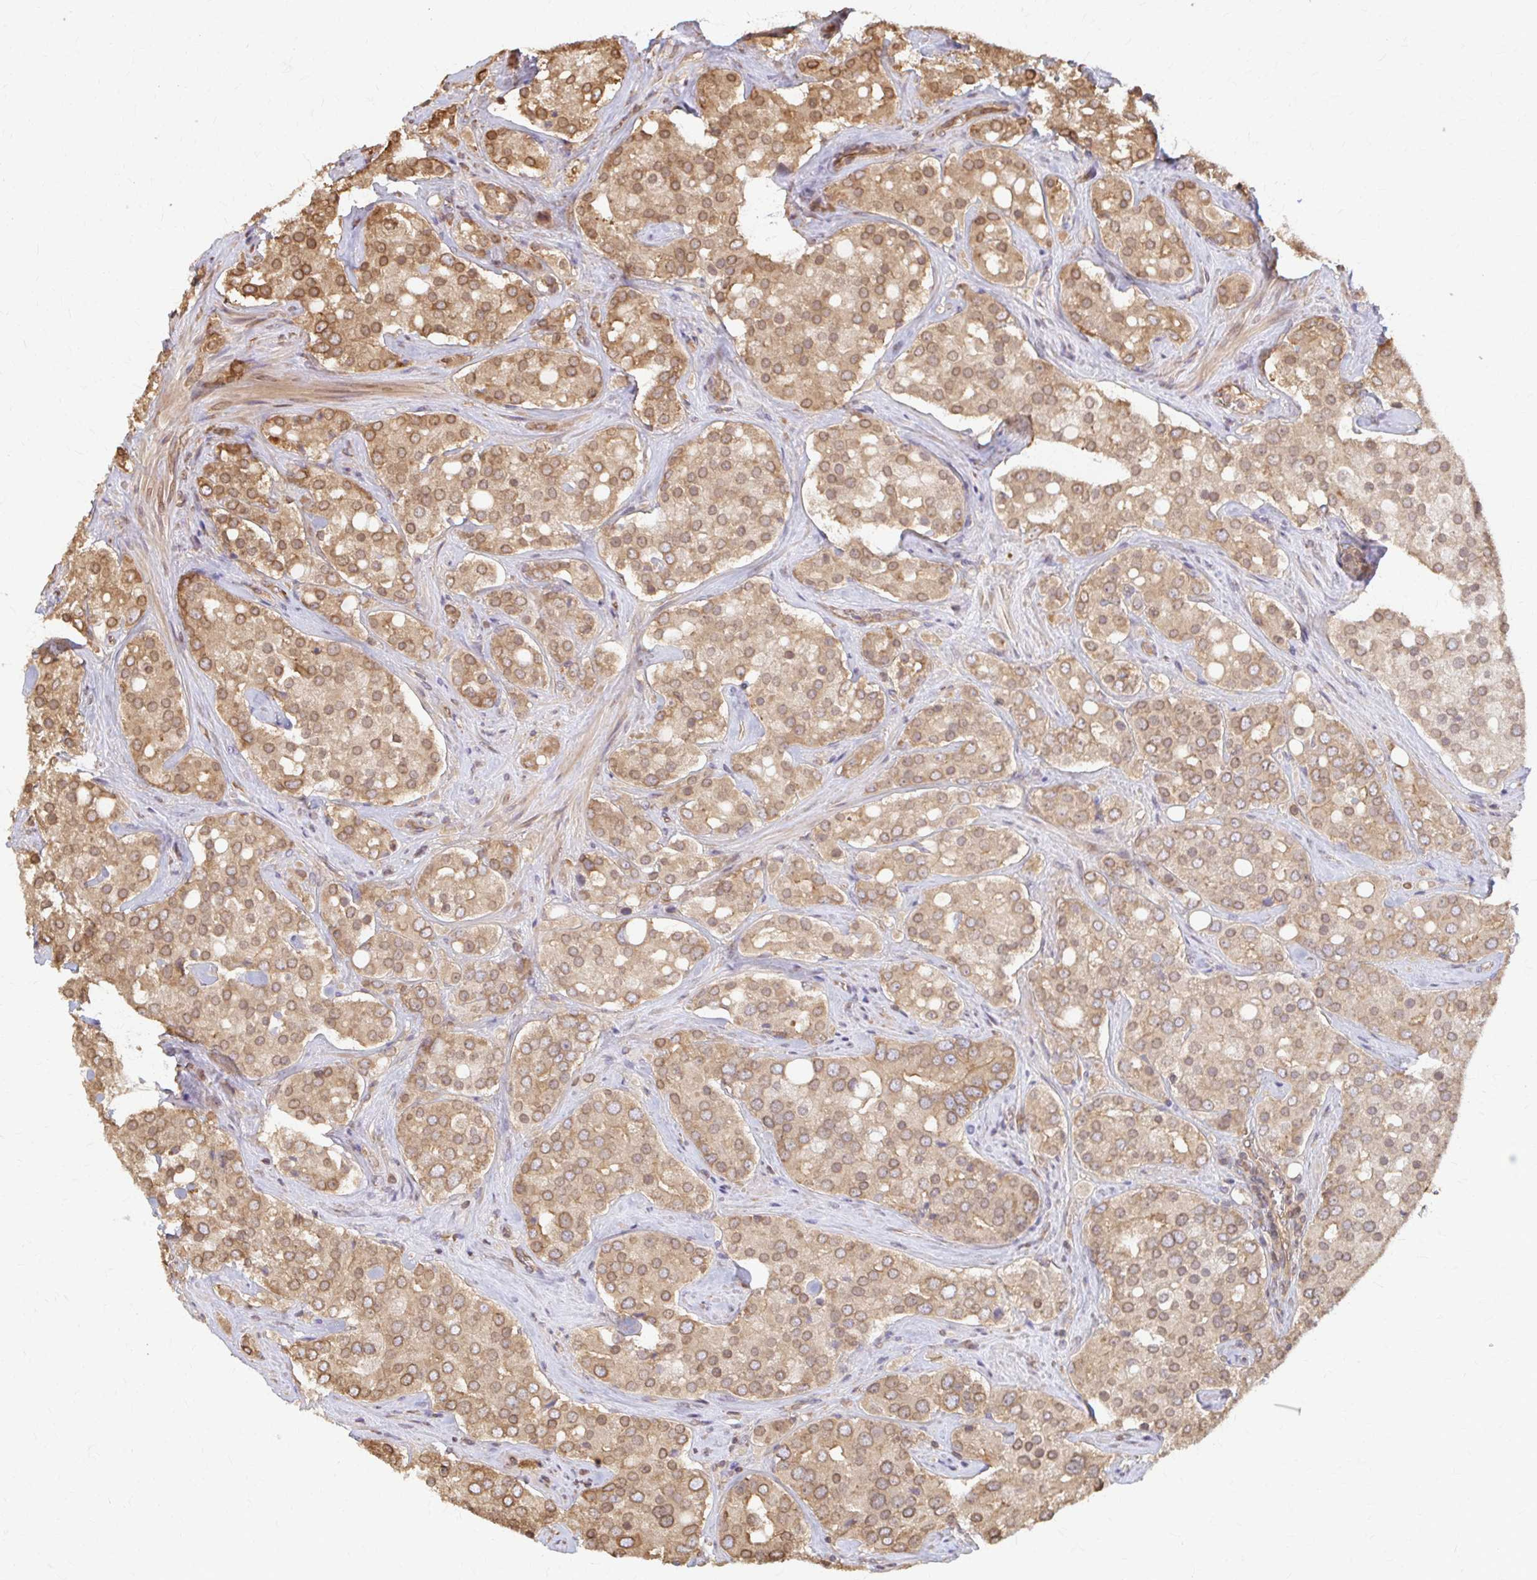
{"staining": {"intensity": "moderate", "quantity": ">75%", "location": "cytoplasmic/membranous"}, "tissue": "prostate cancer", "cell_type": "Tumor cells", "image_type": "cancer", "snomed": [{"axis": "morphology", "description": "Adenocarcinoma, High grade"}, {"axis": "topography", "description": "Prostate"}], "caption": "Immunohistochemistry (IHC) image of prostate cancer stained for a protein (brown), which reveals medium levels of moderate cytoplasmic/membranous staining in approximately >75% of tumor cells.", "gene": "ARHGAP35", "patient": {"sex": "male", "age": 67}}